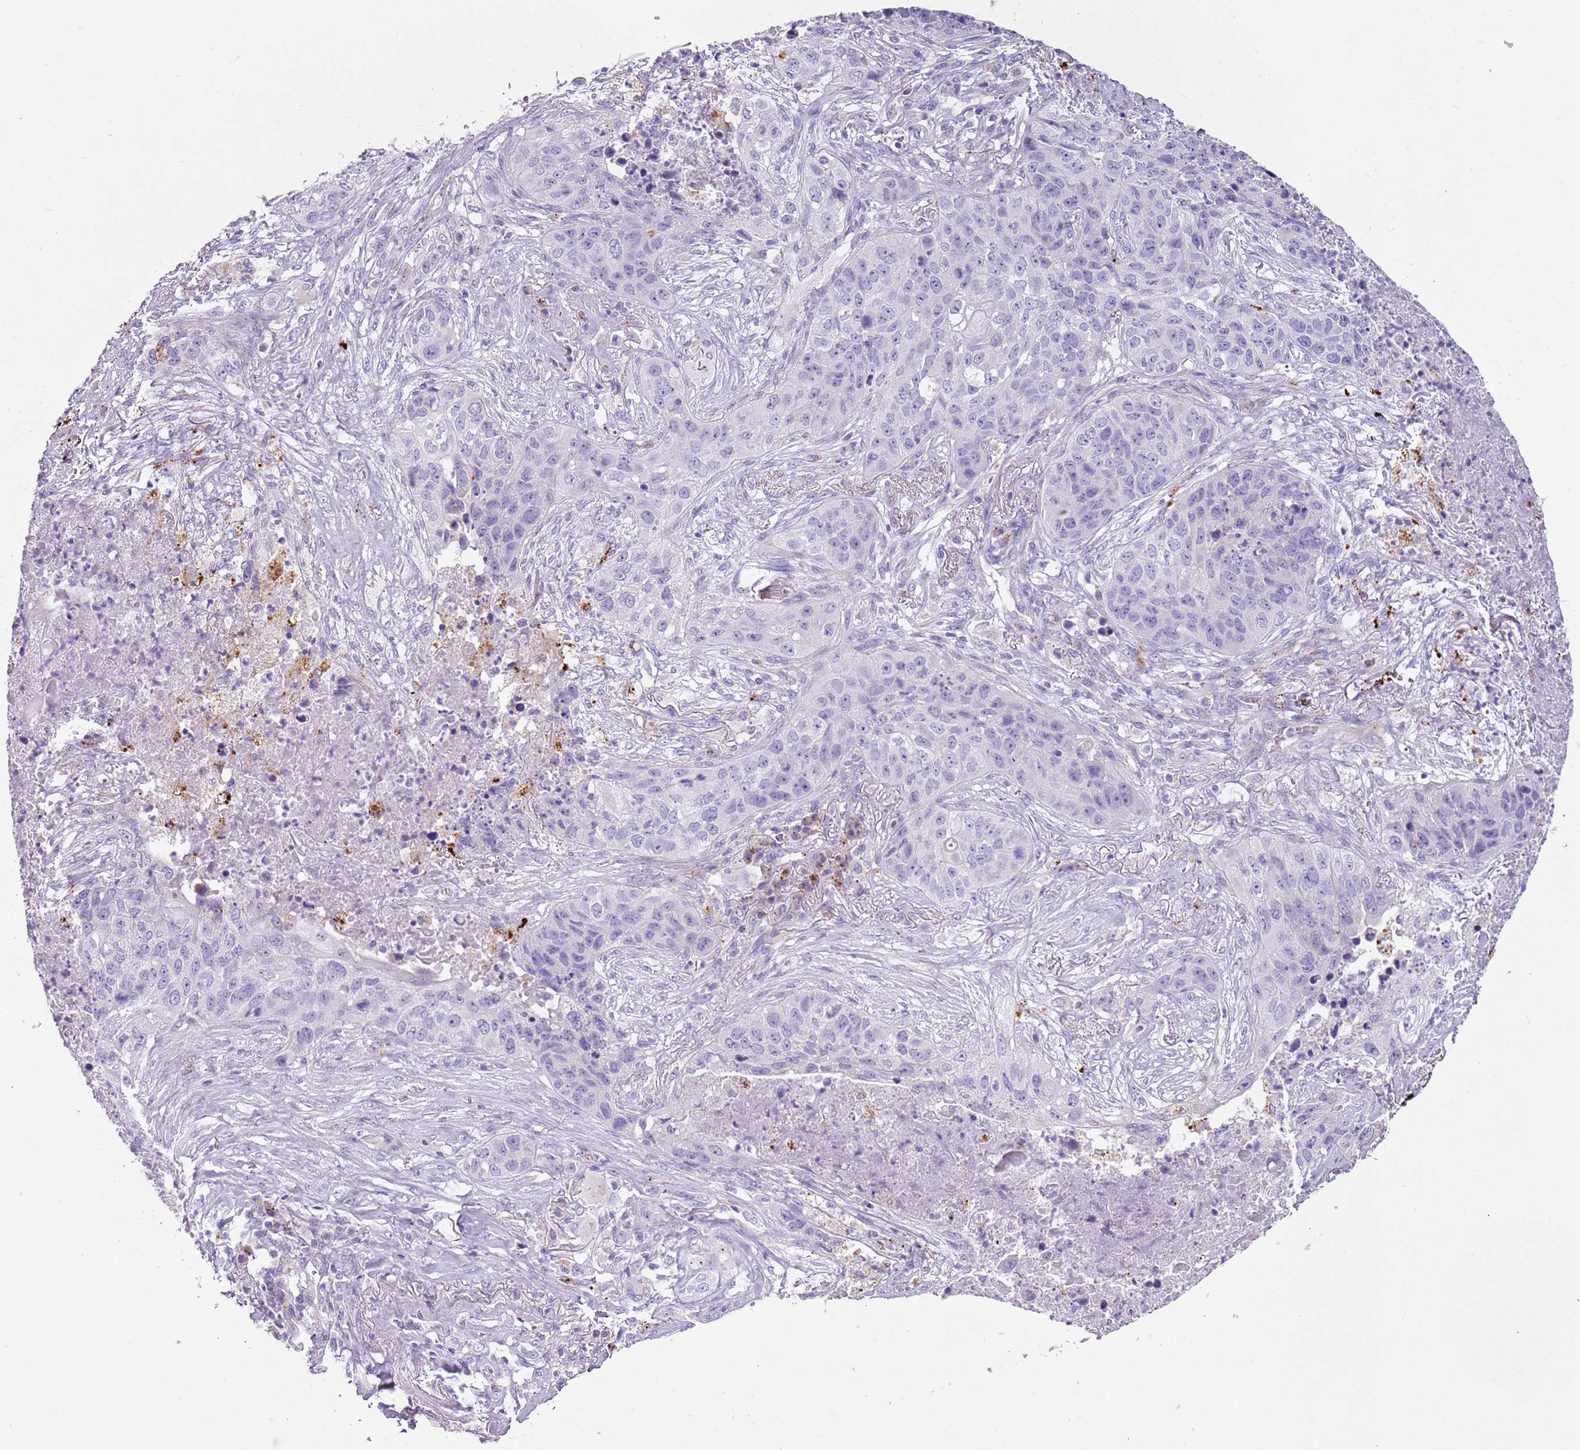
{"staining": {"intensity": "negative", "quantity": "none", "location": "none"}, "tissue": "lung cancer", "cell_type": "Tumor cells", "image_type": "cancer", "snomed": [{"axis": "morphology", "description": "Squamous cell carcinoma, NOS"}, {"axis": "topography", "description": "Lung"}], "caption": "Immunohistochemistry (IHC) of squamous cell carcinoma (lung) demonstrates no positivity in tumor cells. (Immunohistochemistry, brightfield microscopy, high magnification).", "gene": "LRRN3", "patient": {"sex": "female", "age": 63}}